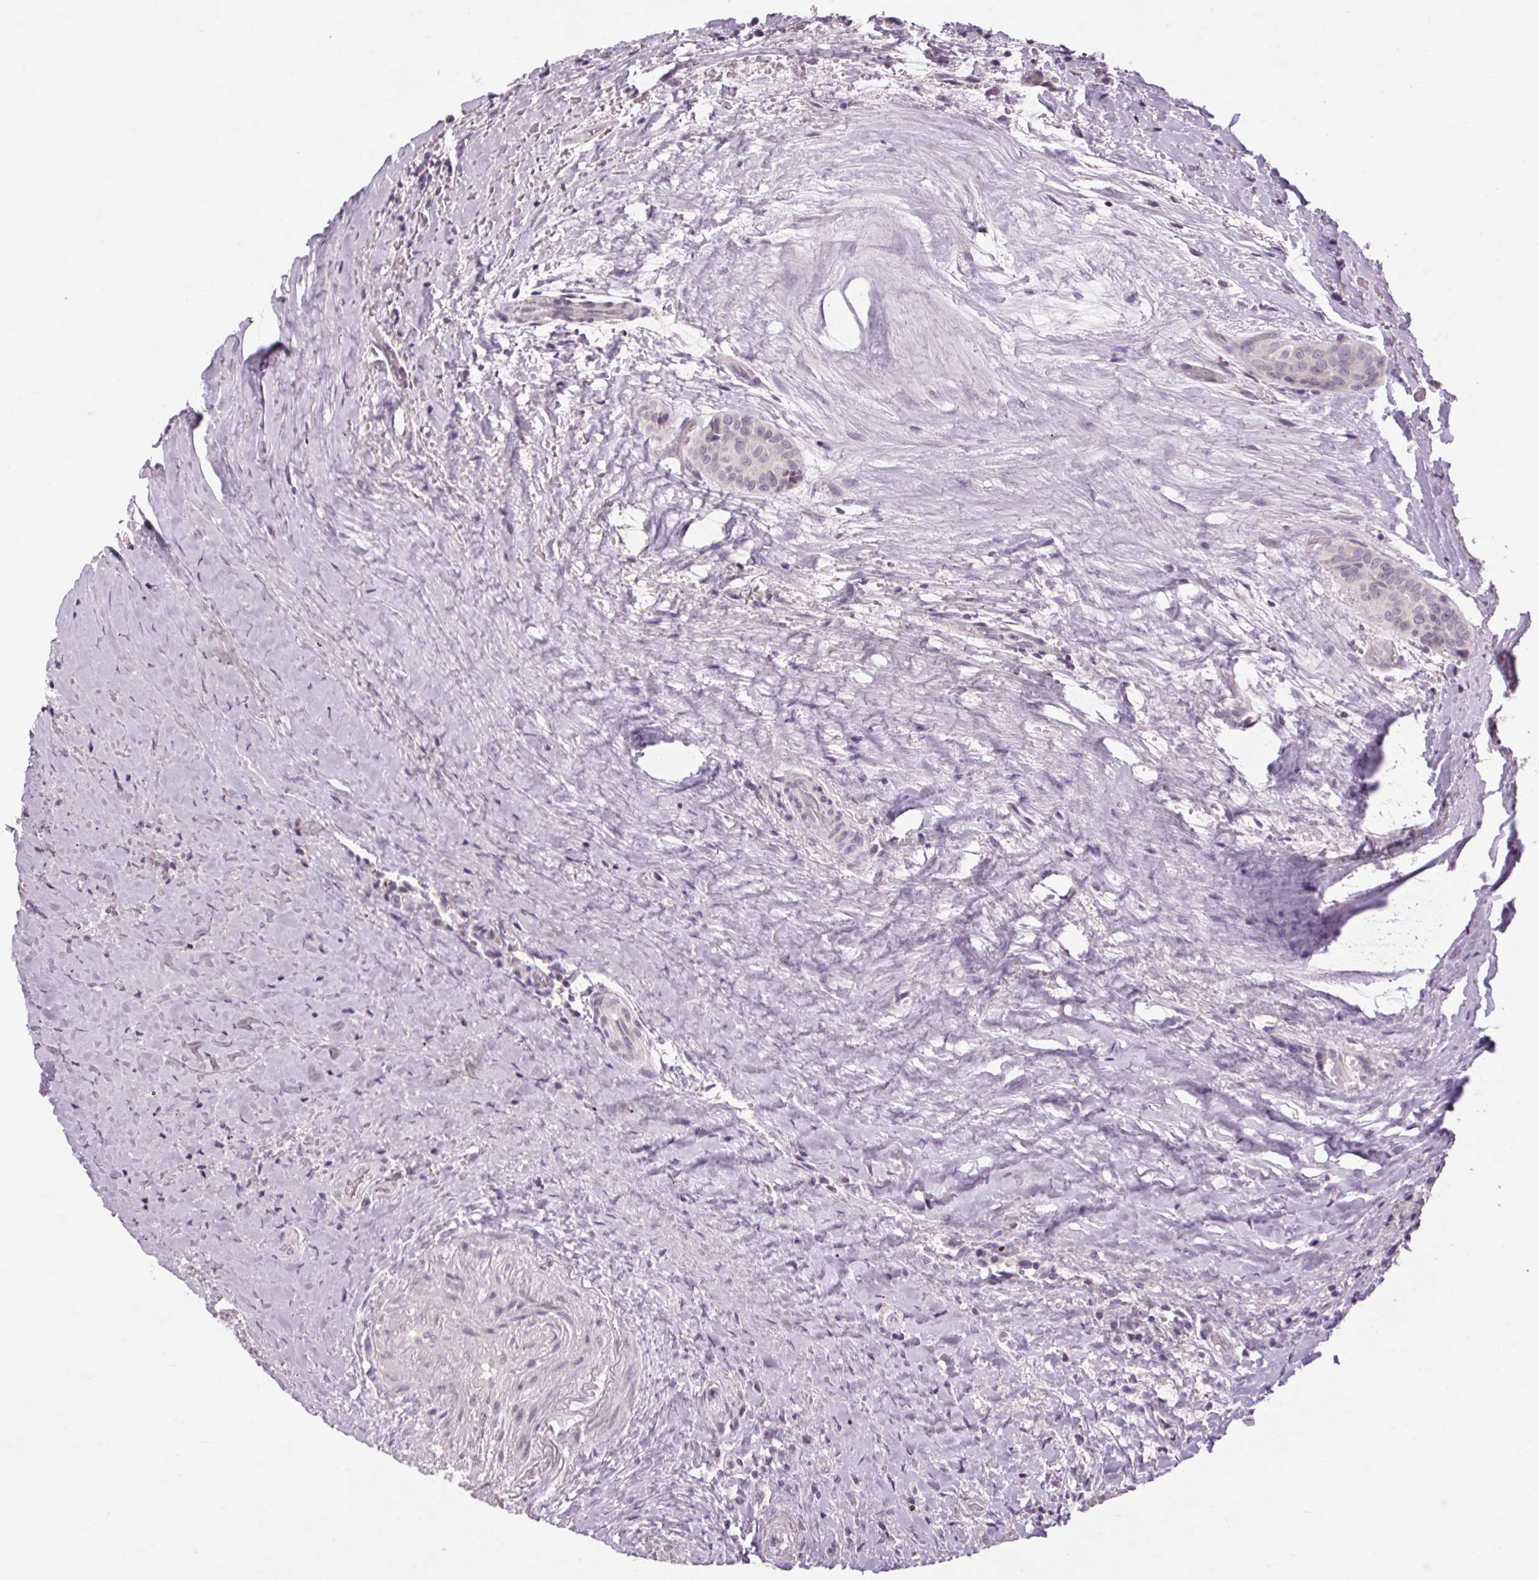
{"staining": {"intensity": "negative", "quantity": "none", "location": "none"}, "tissue": "thyroid cancer", "cell_type": "Tumor cells", "image_type": "cancer", "snomed": [{"axis": "morphology", "description": "Papillary adenocarcinoma, NOS"}, {"axis": "morphology", "description": "Papillary adenoma metastatic"}, {"axis": "topography", "description": "Thyroid gland"}], "caption": "This is a photomicrograph of immunohistochemistry staining of thyroid cancer (papillary adenoma metastatic), which shows no expression in tumor cells.", "gene": "POMC", "patient": {"sex": "female", "age": 50}}